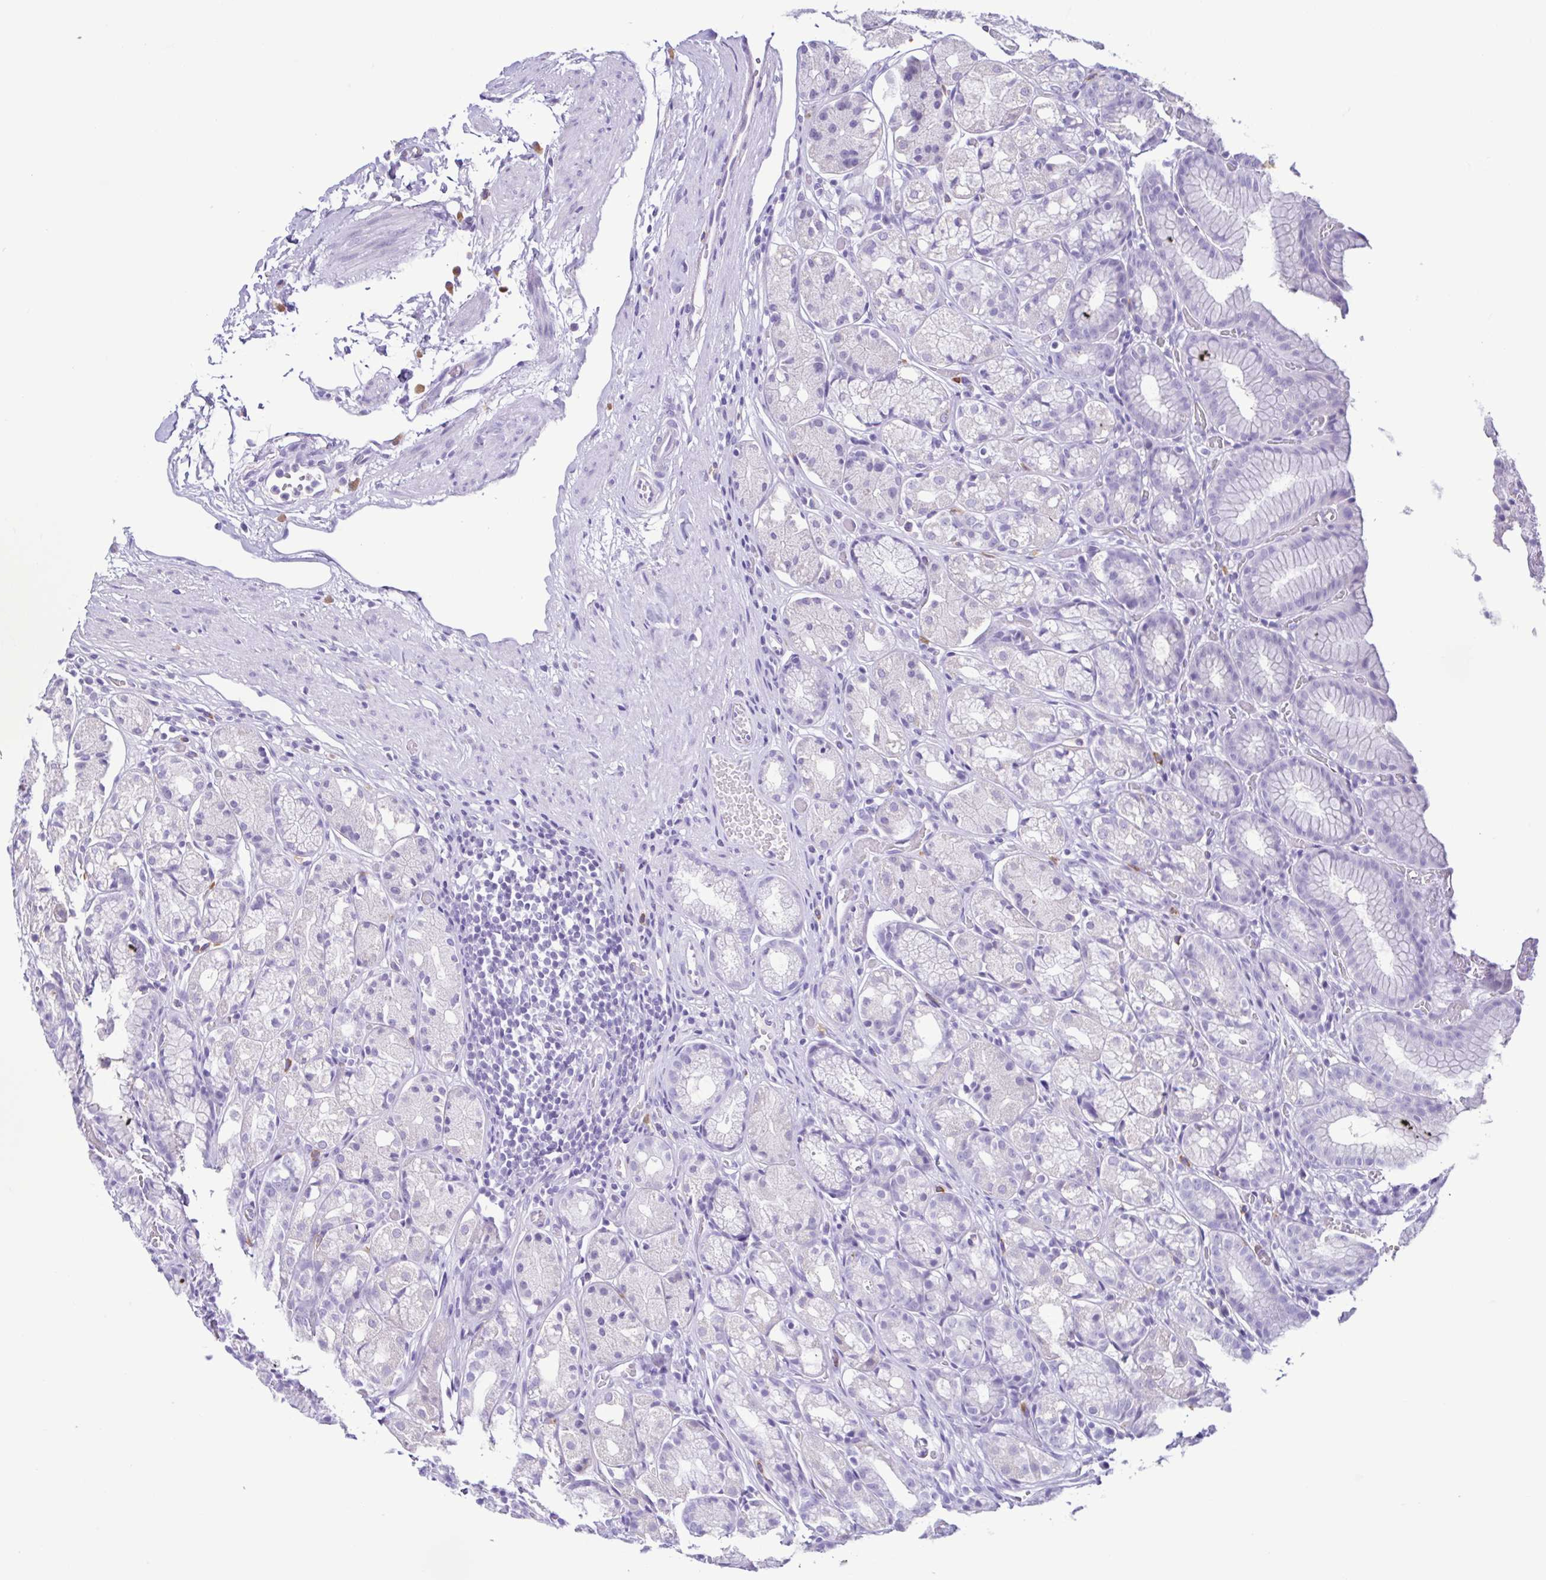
{"staining": {"intensity": "negative", "quantity": "none", "location": "none"}, "tissue": "stomach", "cell_type": "Glandular cells", "image_type": "normal", "snomed": [{"axis": "morphology", "description": "Normal tissue, NOS"}, {"axis": "topography", "description": "Stomach"}], "caption": "Photomicrograph shows no significant protein positivity in glandular cells of unremarkable stomach. (Stains: DAB immunohistochemistry with hematoxylin counter stain, Microscopy: brightfield microscopy at high magnification).", "gene": "SPATA16", "patient": {"sex": "male", "age": 70}}